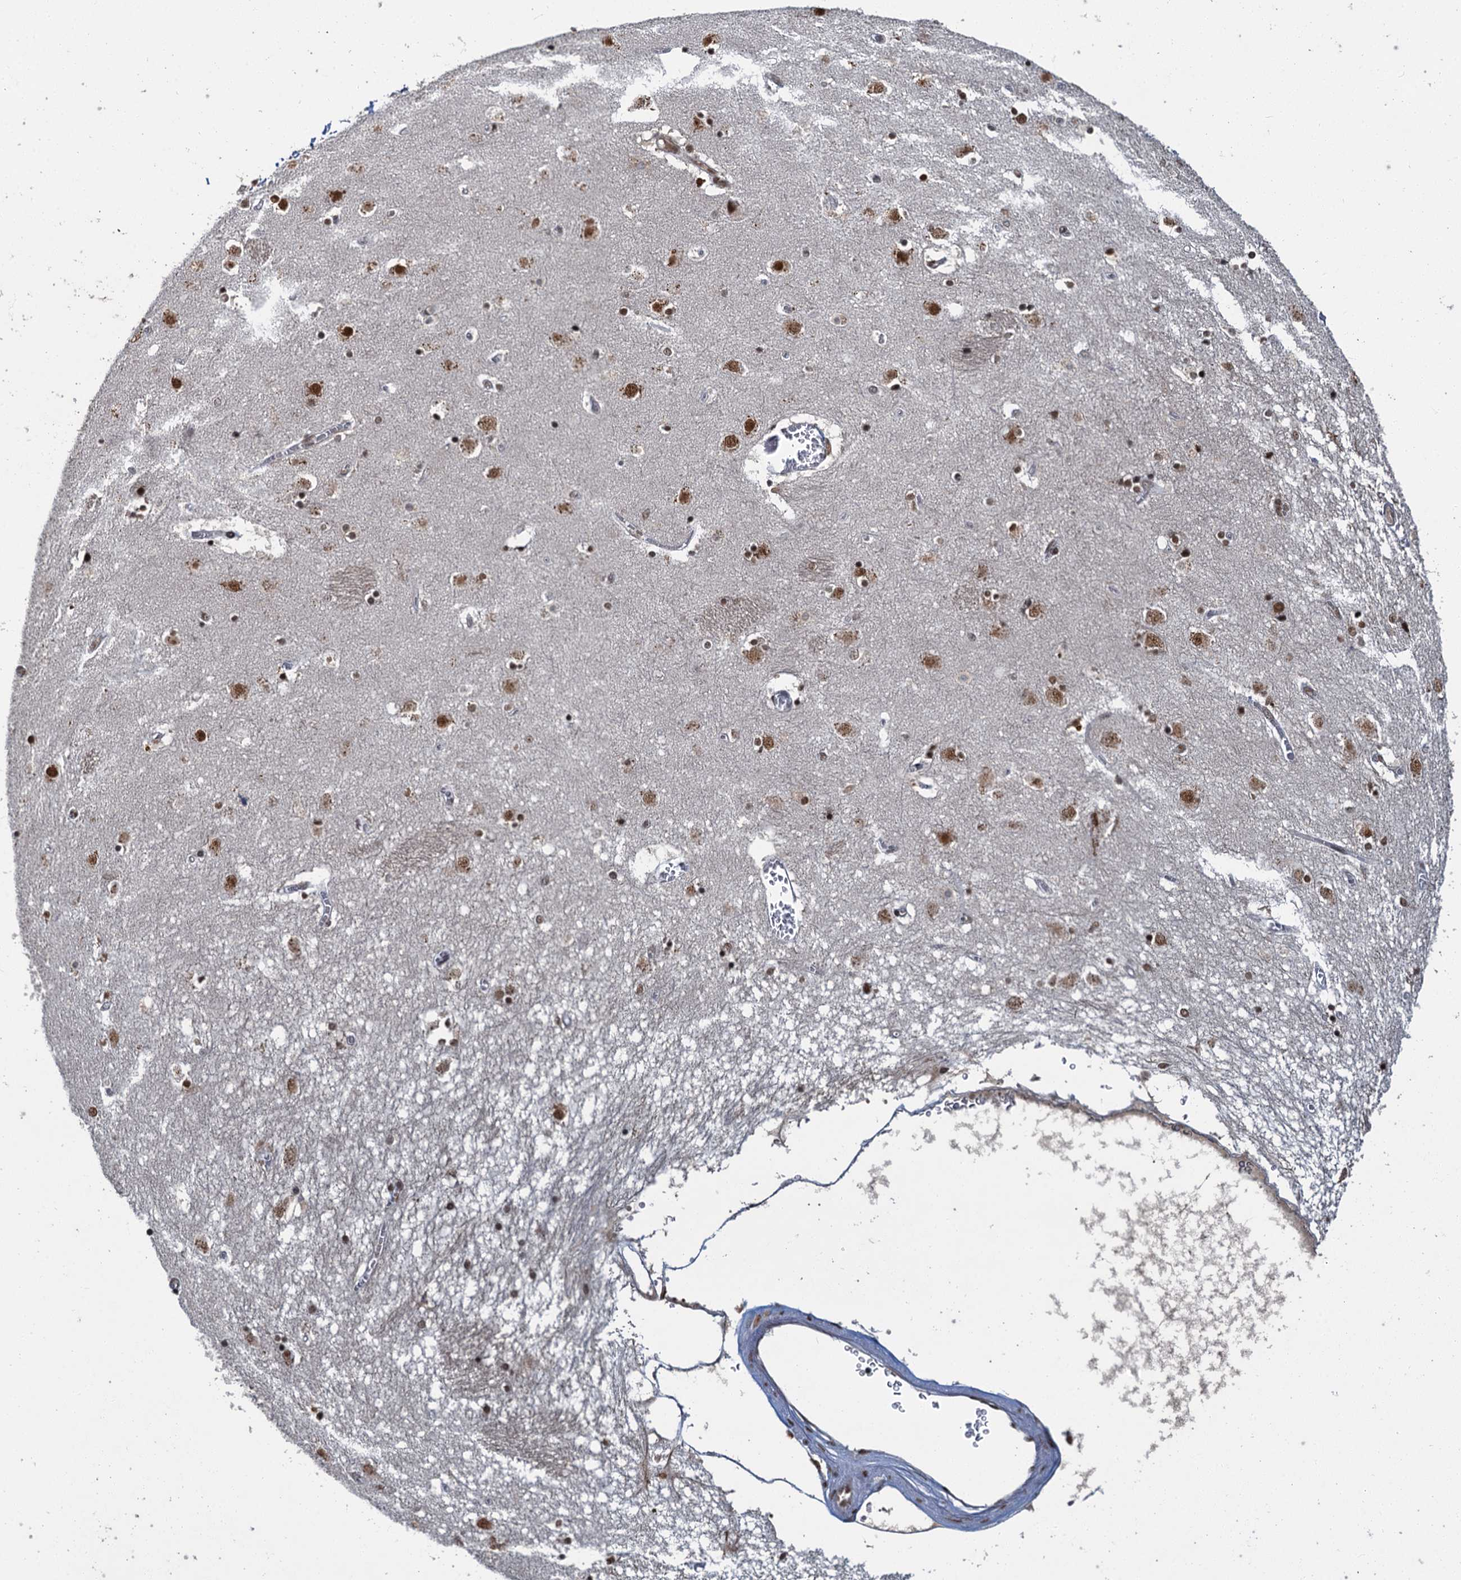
{"staining": {"intensity": "moderate", "quantity": "<25%", "location": "nuclear"}, "tissue": "caudate", "cell_type": "Glial cells", "image_type": "normal", "snomed": [{"axis": "morphology", "description": "Normal tissue, NOS"}, {"axis": "topography", "description": "Lateral ventricle wall"}], "caption": "Protein analysis of benign caudate shows moderate nuclear expression in about <25% of glial cells. The staining is performed using DAB (3,3'-diaminobenzidine) brown chromogen to label protein expression. The nuclei are counter-stained blue using hematoxylin.", "gene": "PPHLN1", "patient": {"sex": "male", "age": 70}}